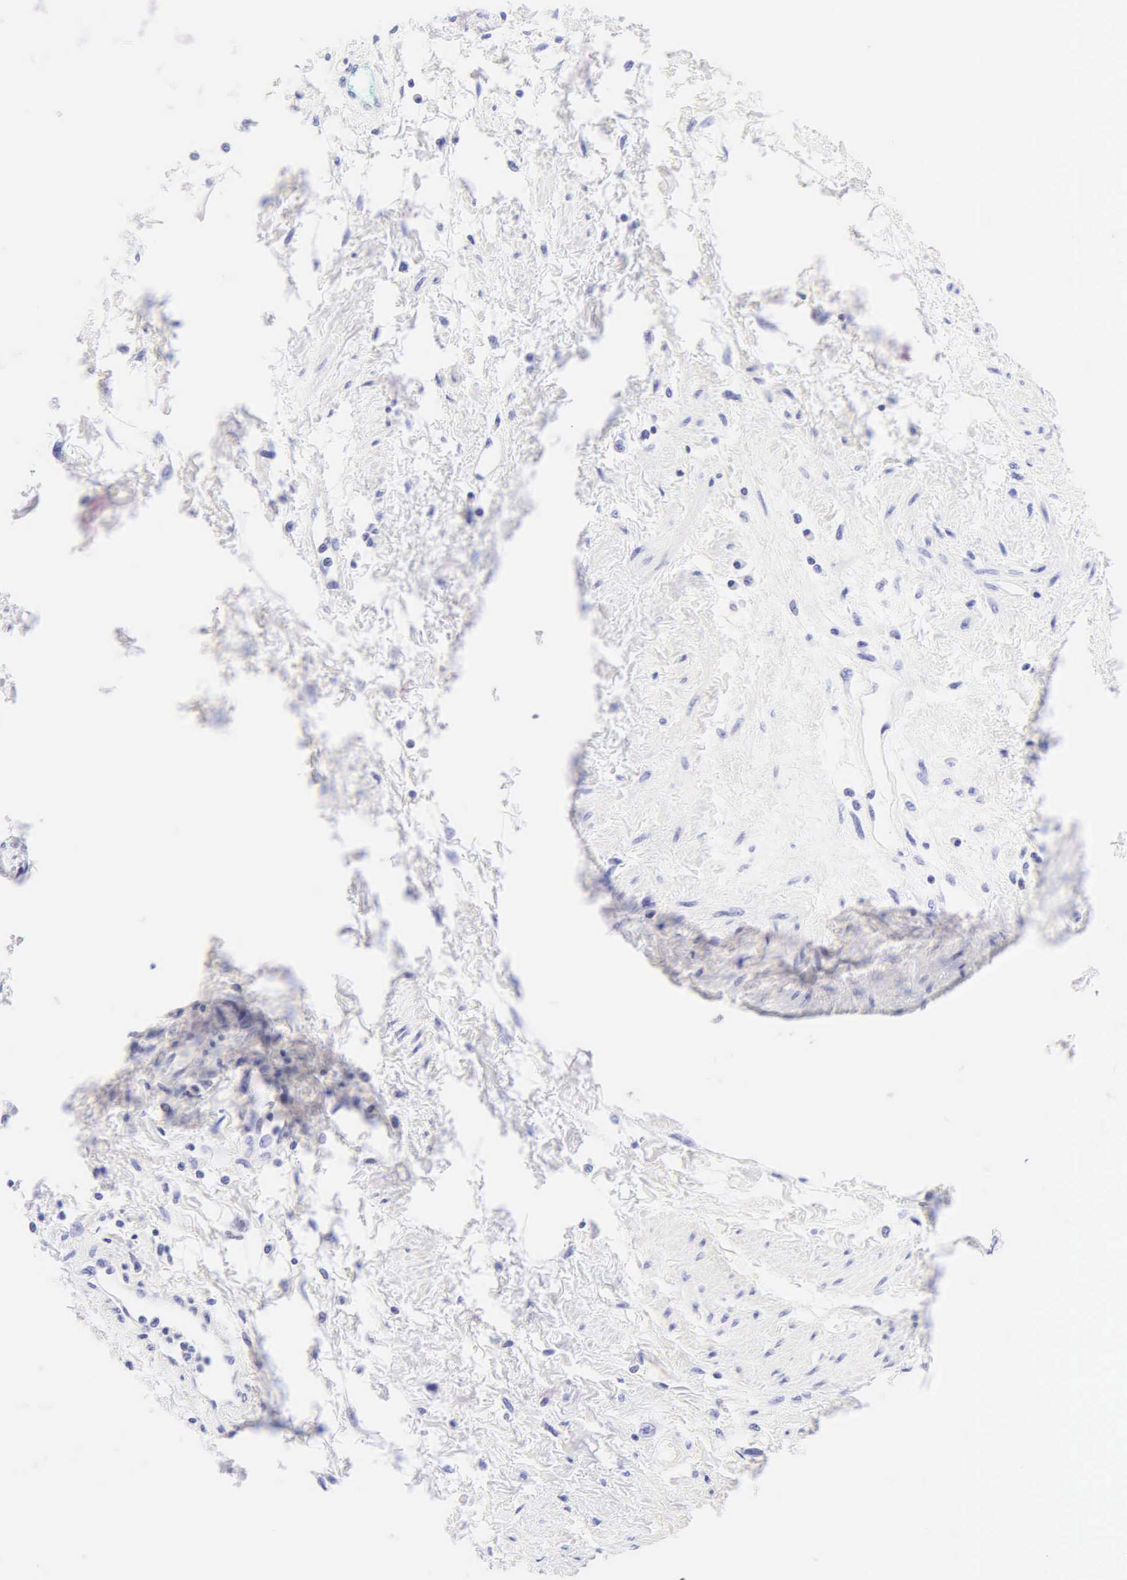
{"staining": {"intensity": "negative", "quantity": "none", "location": "none"}, "tissue": "cervical cancer", "cell_type": "Tumor cells", "image_type": "cancer", "snomed": [{"axis": "morphology", "description": "Squamous cell carcinoma, NOS"}, {"axis": "topography", "description": "Cervix"}], "caption": "A micrograph of cervical cancer stained for a protein exhibits no brown staining in tumor cells.", "gene": "KRT20", "patient": {"sex": "female", "age": 57}}